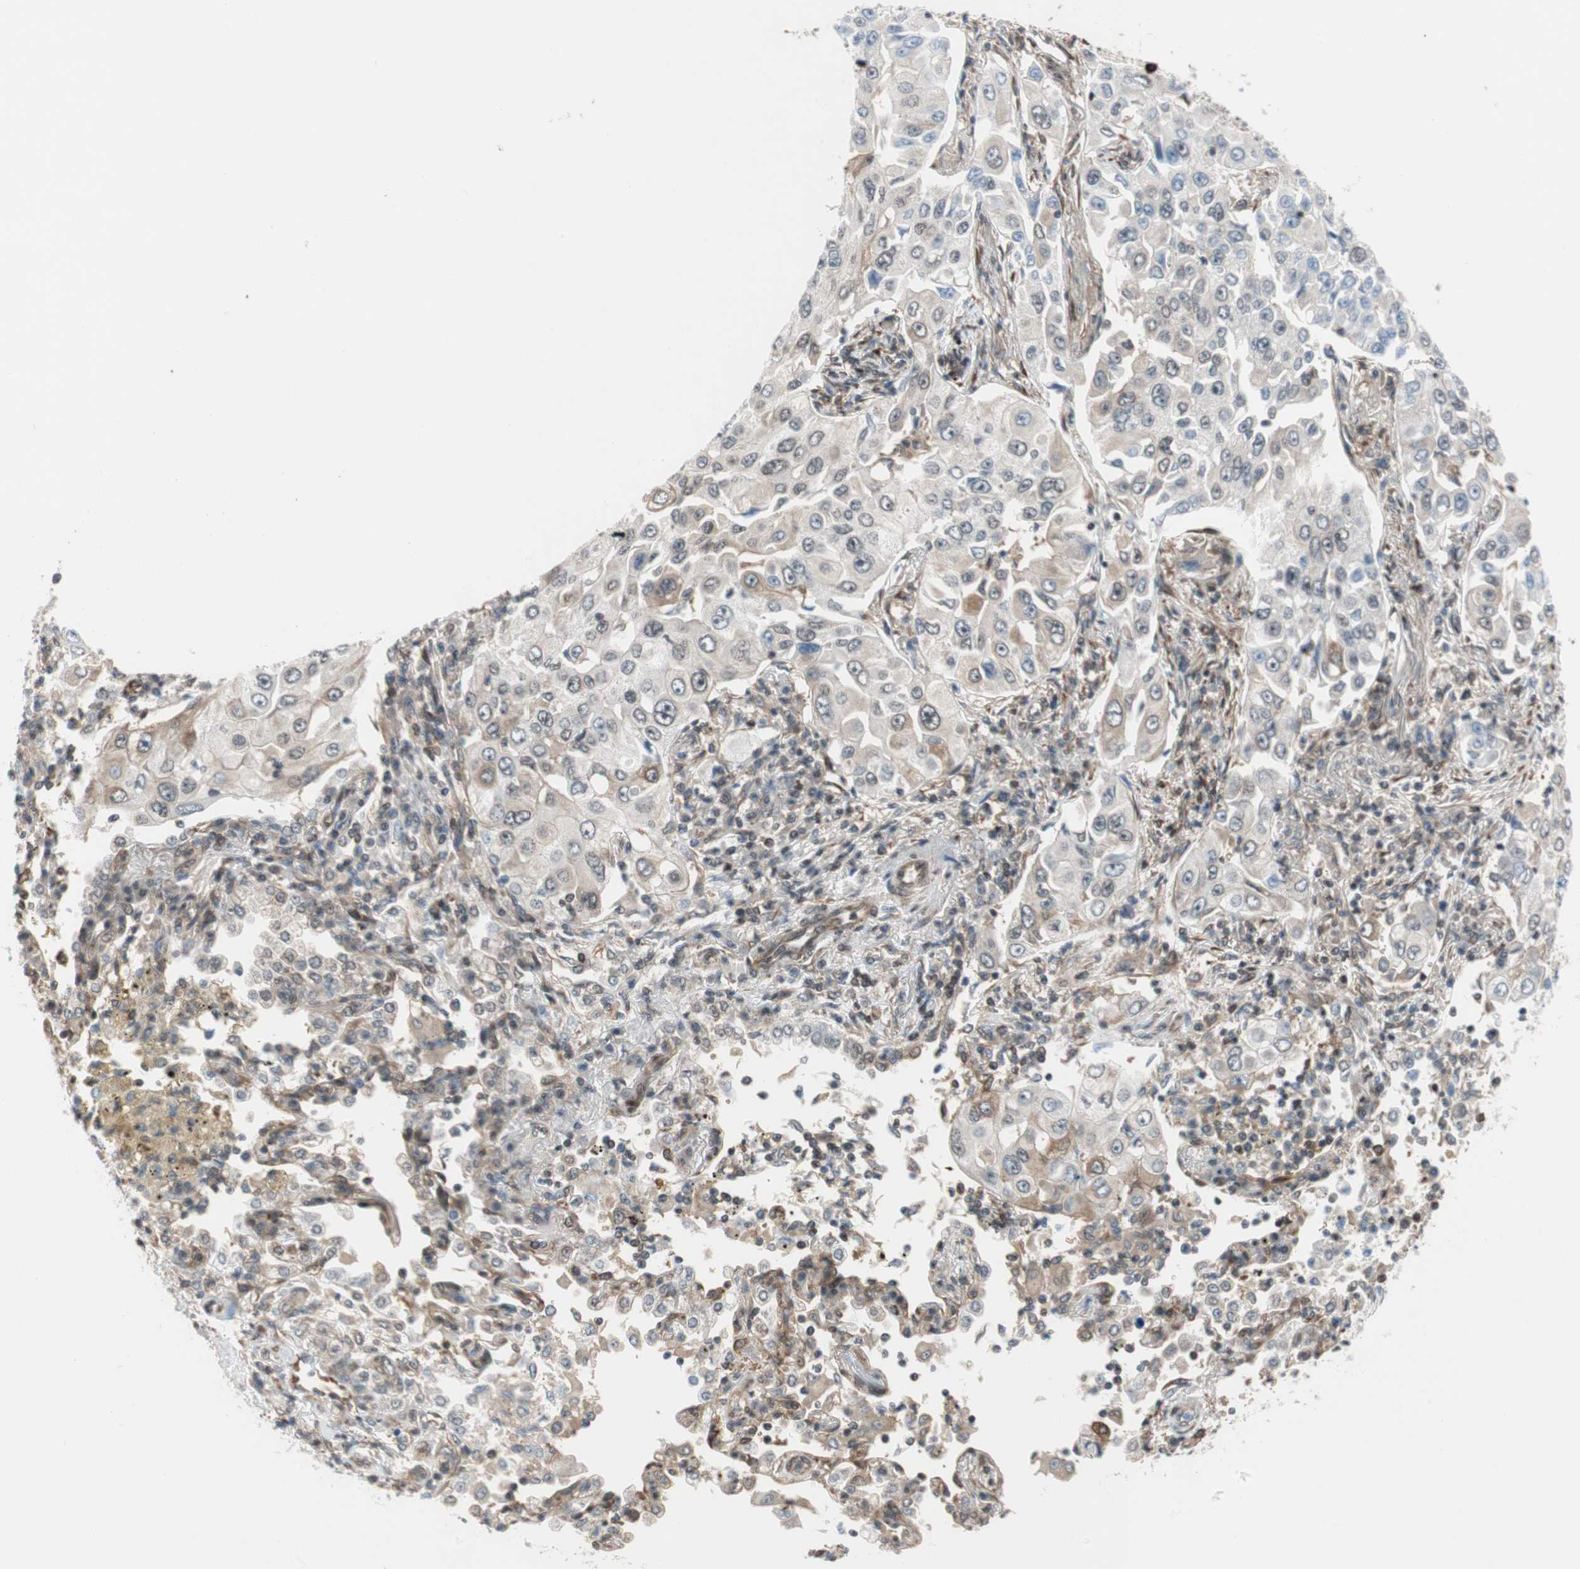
{"staining": {"intensity": "negative", "quantity": "none", "location": "none"}, "tissue": "lung cancer", "cell_type": "Tumor cells", "image_type": "cancer", "snomed": [{"axis": "morphology", "description": "Adenocarcinoma, NOS"}, {"axis": "topography", "description": "Lung"}], "caption": "Immunohistochemical staining of human lung adenocarcinoma exhibits no significant staining in tumor cells.", "gene": "ZNF512B", "patient": {"sex": "male", "age": 84}}